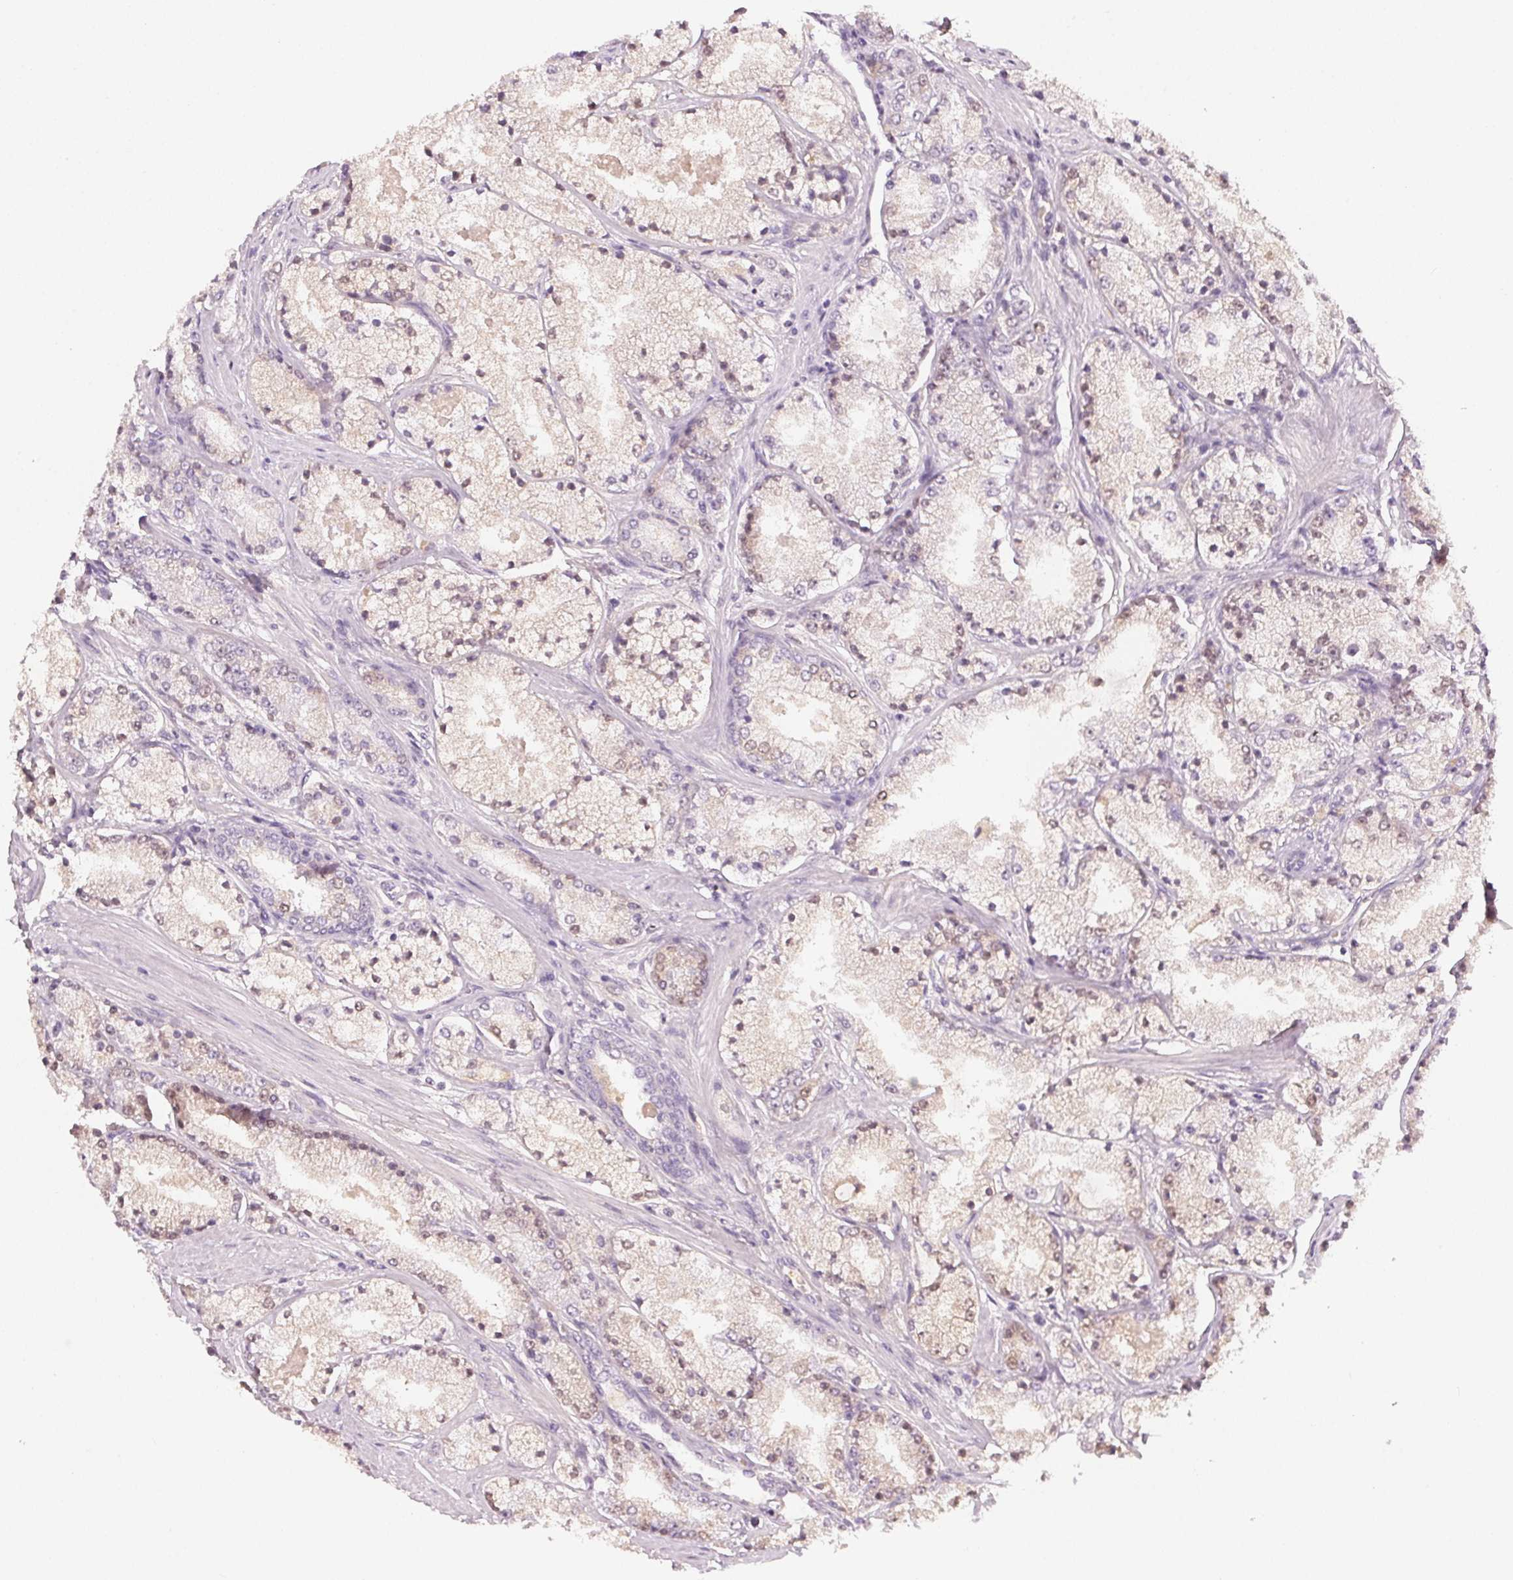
{"staining": {"intensity": "negative", "quantity": "none", "location": "none"}, "tissue": "prostate cancer", "cell_type": "Tumor cells", "image_type": "cancer", "snomed": [{"axis": "morphology", "description": "Adenocarcinoma, High grade"}, {"axis": "topography", "description": "Prostate"}], "caption": "Immunohistochemical staining of prostate cancer displays no significant staining in tumor cells.", "gene": "AFM", "patient": {"sex": "male", "age": 63}}